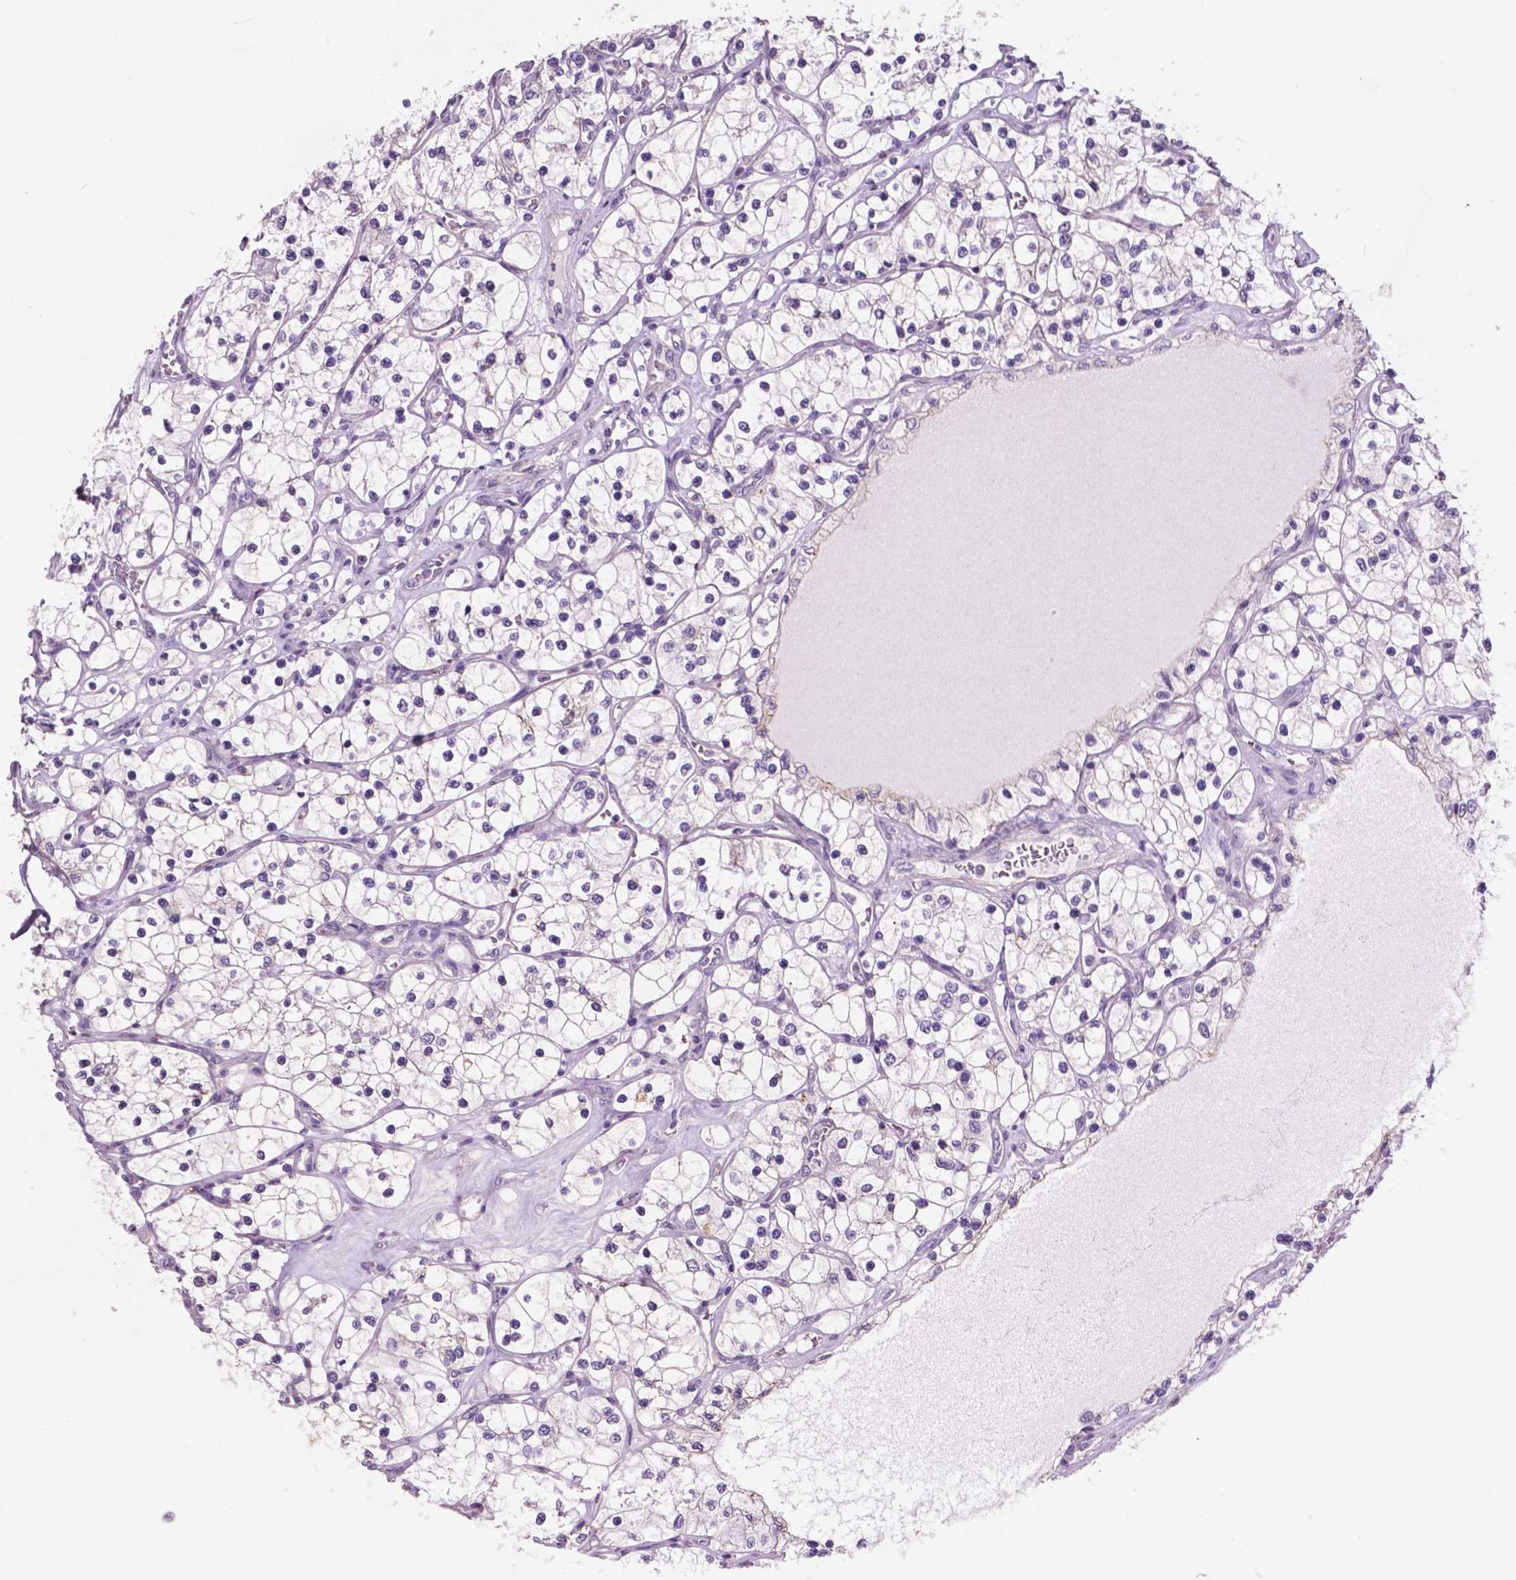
{"staining": {"intensity": "negative", "quantity": "none", "location": "none"}, "tissue": "renal cancer", "cell_type": "Tumor cells", "image_type": "cancer", "snomed": [{"axis": "morphology", "description": "Adenocarcinoma, NOS"}, {"axis": "topography", "description": "Kidney"}], "caption": "IHC image of adenocarcinoma (renal) stained for a protein (brown), which displays no positivity in tumor cells. (Immunohistochemistry, brightfield microscopy, high magnification).", "gene": "PLSCR1", "patient": {"sex": "female", "age": 69}}